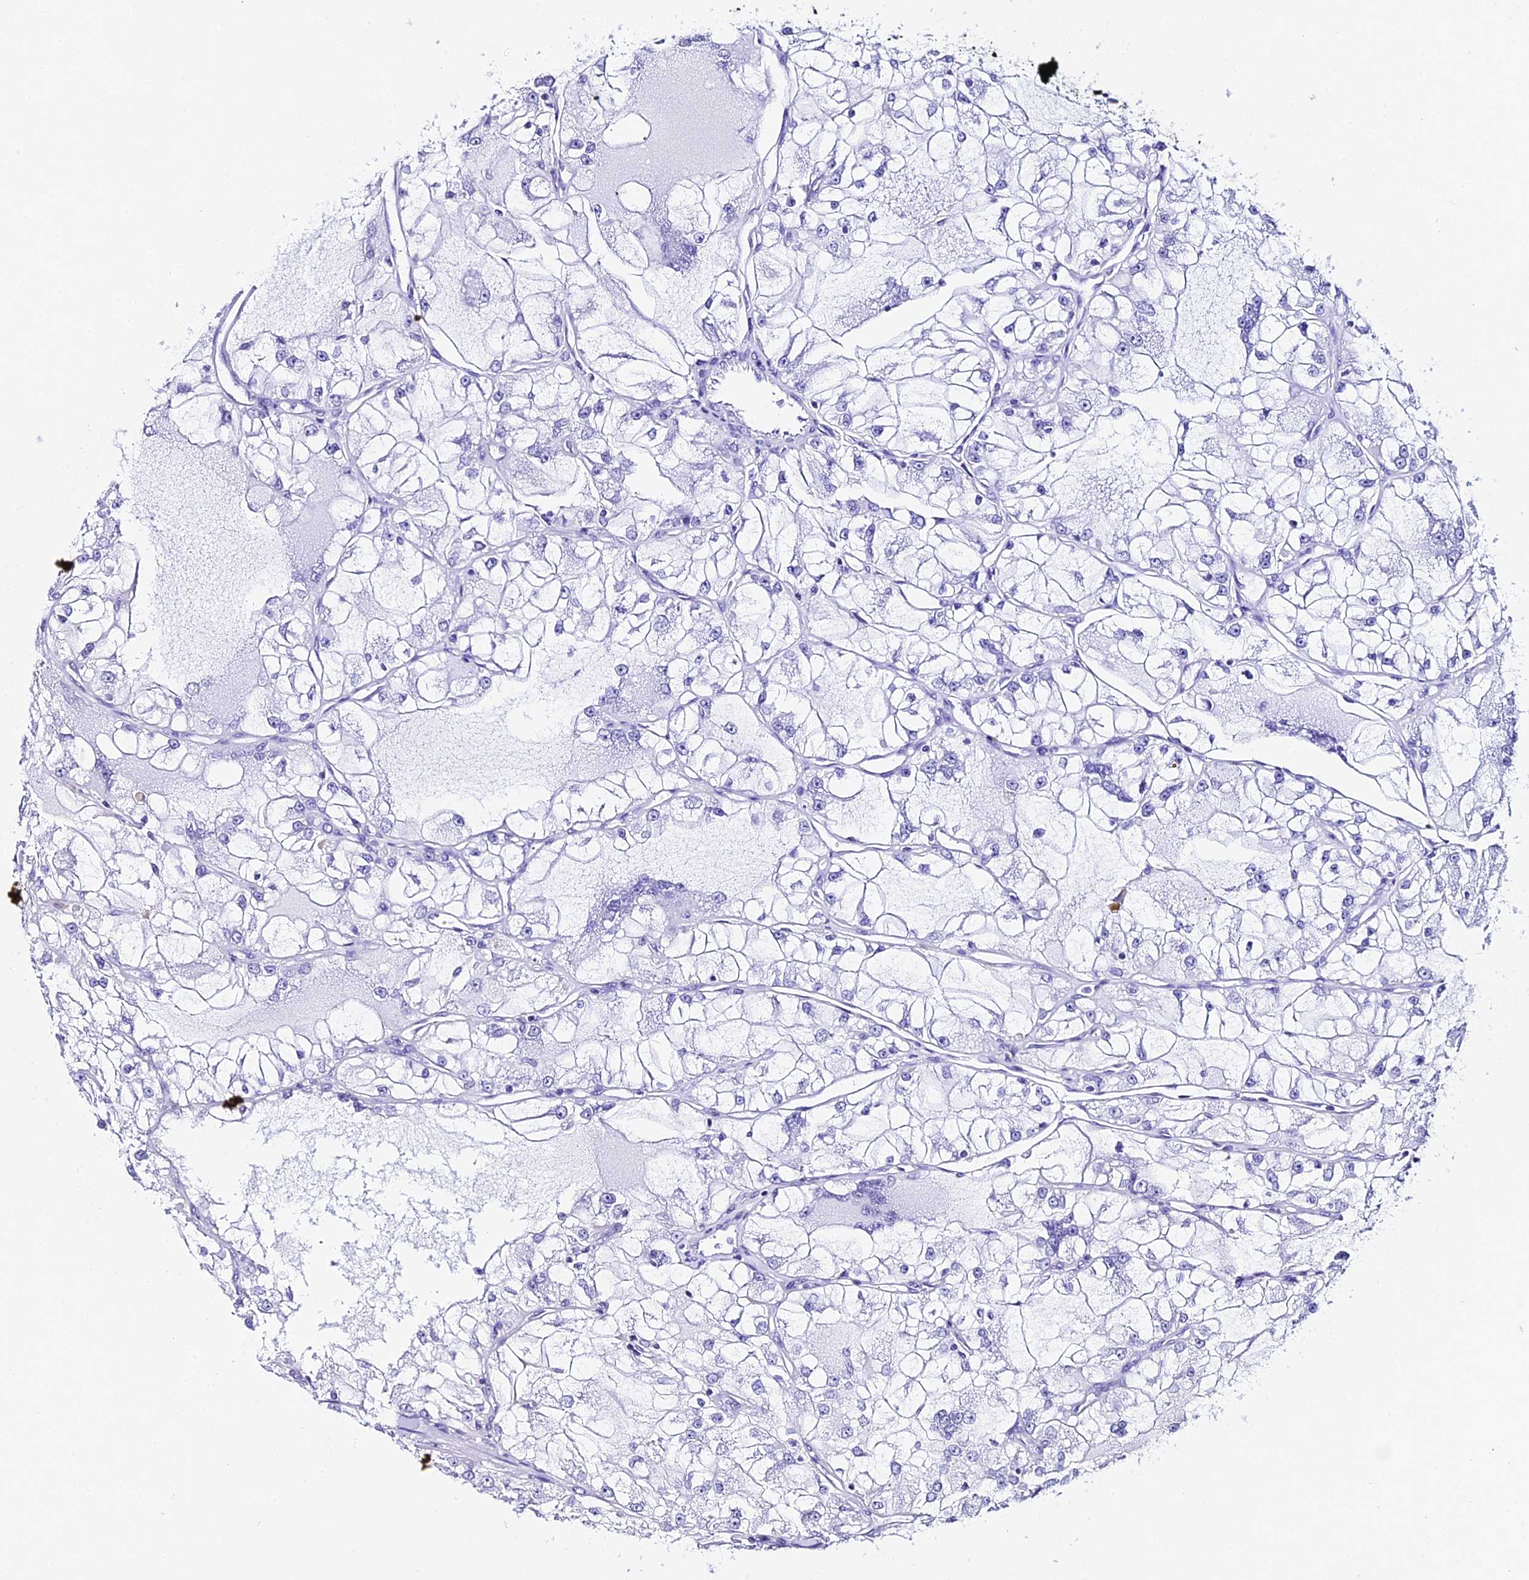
{"staining": {"intensity": "negative", "quantity": "none", "location": "none"}, "tissue": "renal cancer", "cell_type": "Tumor cells", "image_type": "cancer", "snomed": [{"axis": "morphology", "description": "Adenocarcinoma, NOS"}, {"axis": "topography", "description": "Kidney"}], "caption": "Immunohistochemistry (IHC) of human renal cancer (adenocarcinoma) reveals no staining in tumor cells. The staining is performed using DAB brown chromogen with nuclei counter-stained in using hematoxylin.", "gene": "CDNF", "patient": {"sex": "female", "age": 72}}